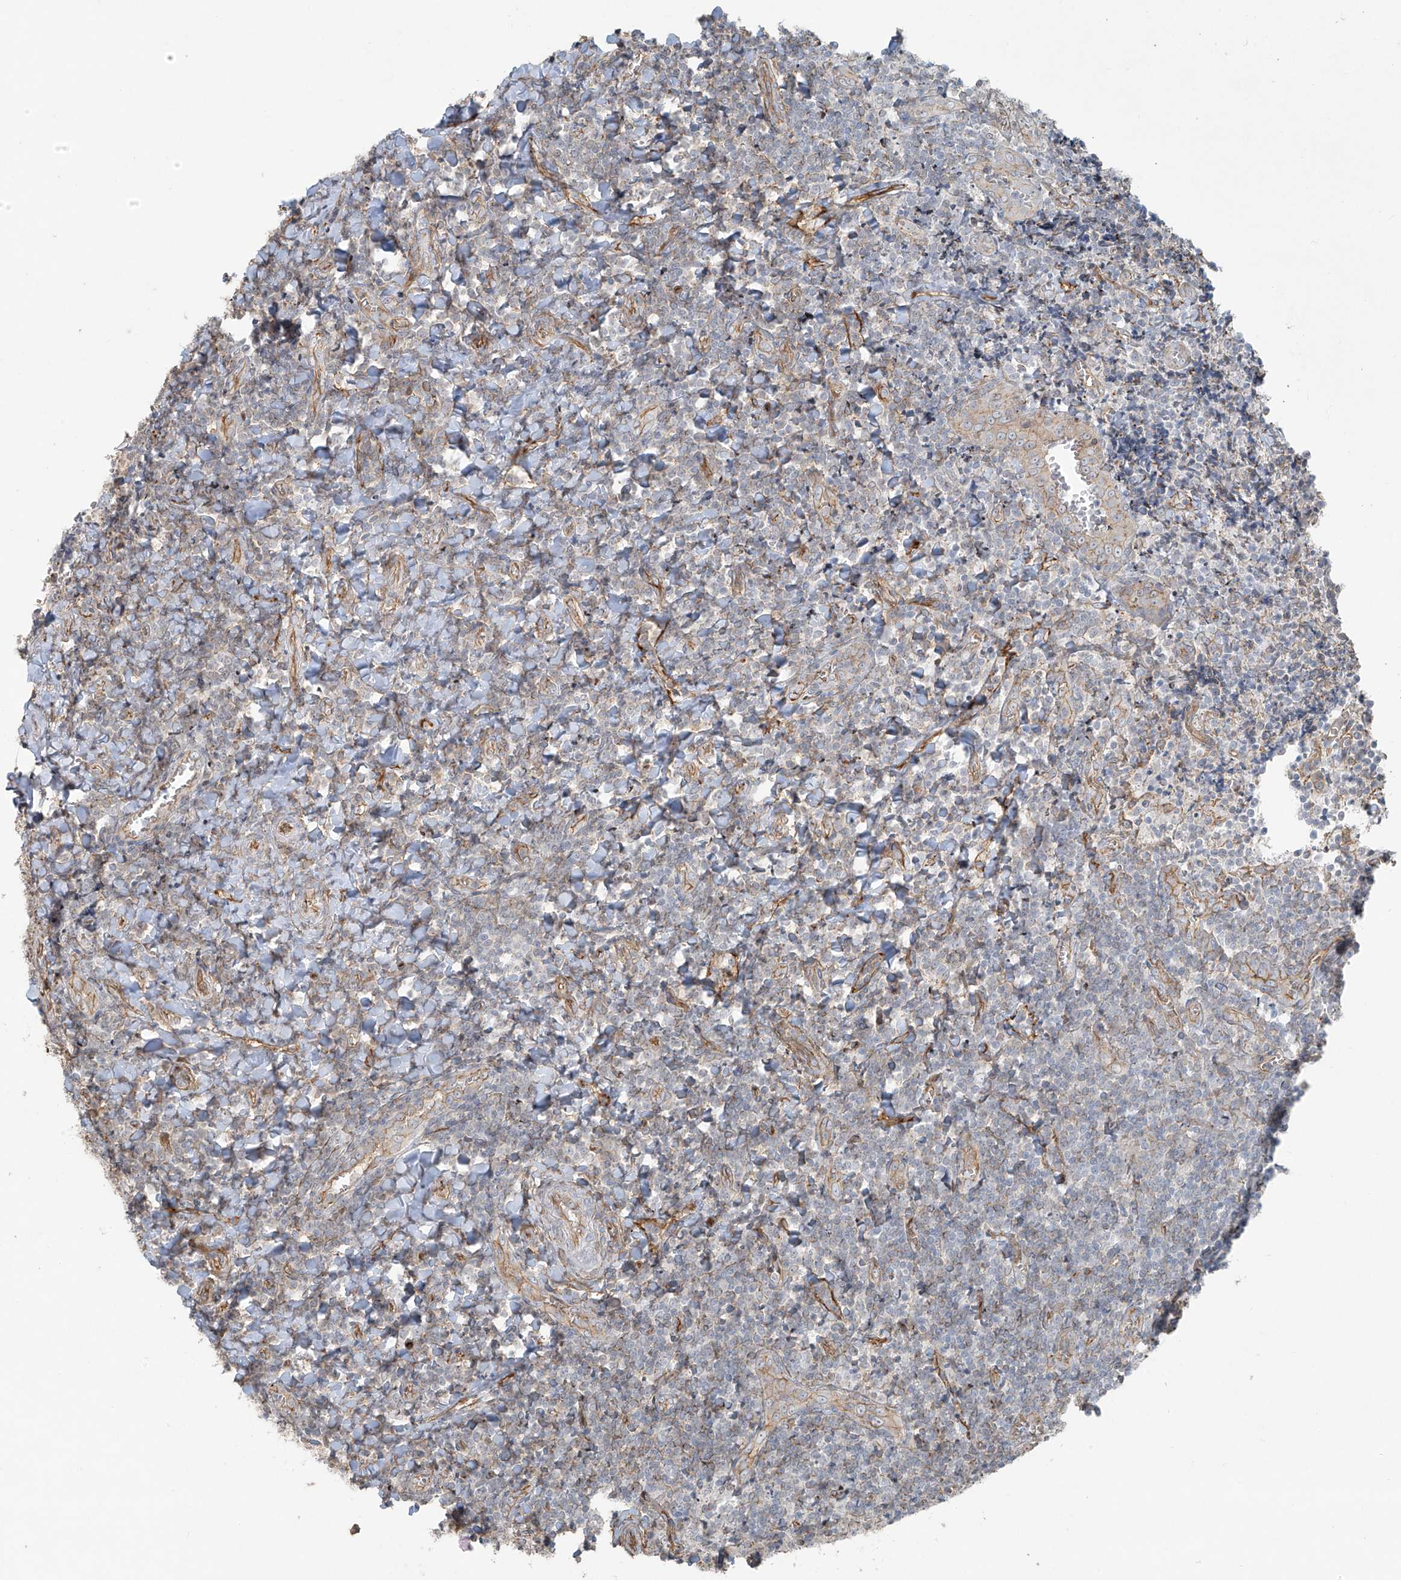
{"staining": {"intensity": "negative", "quantity": "none", "location": "none"}, "tissue": "tonsil", "cell_type": "Germinal center cells", "image_type": "normal", "snomed": [{"axis": "morphology", "description": "Normal tissue, NOS"}, {"axis": "topography", "description": "Tonsil"}], "caption": "Immunohistochemistry (IHC) micrograph of benign tonsil stained for a protein (brown), which exhibits no expression in germinal center cells.", "gene": "TUBE1", "patient": {"sex": "male", "age": 27}}